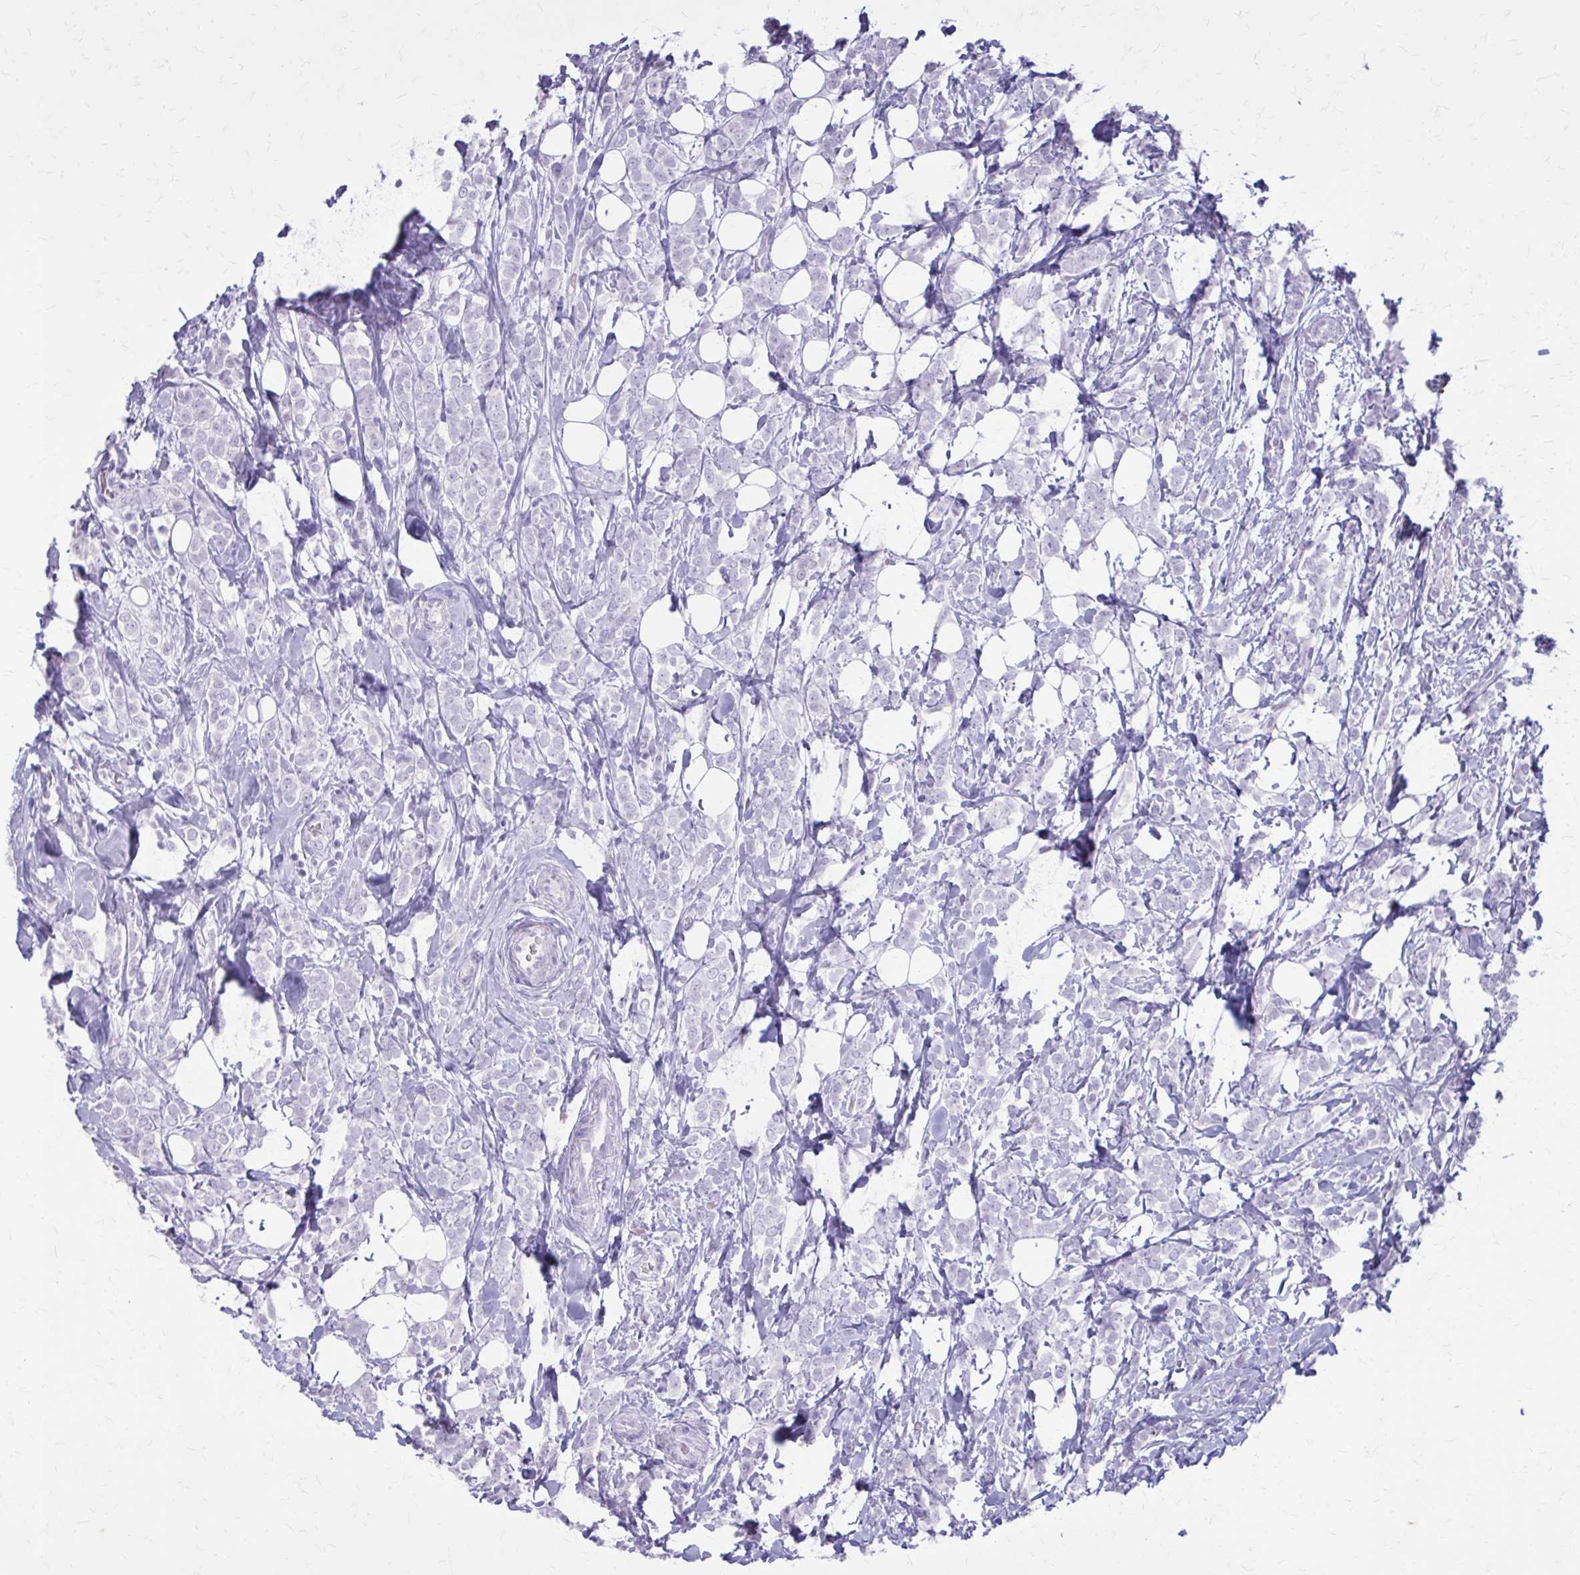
{"staining": {"intensity": "negative", "quantity": "none", "location": "none"}, "tissue": "breast cancer", "cell_type": "Tumor cells", "image_type": "cancer", "snomed": [{"axis": "morphology", "description": "Lobular carcinoma"}, {"axis": "topography", "description": "Breast"}], "caption": "A high-resolution image shows IHC staining of lobular carcinoma (breast), which shows no significant expression in tumor cells. (Stains: DAB immunohistochemistry (IHC) with hematoxylin counter stain, Microscopy: brightfield microscopy at high magnification).", "gene": "KRT5", "patient": {"sex": "female", "age": 49}}